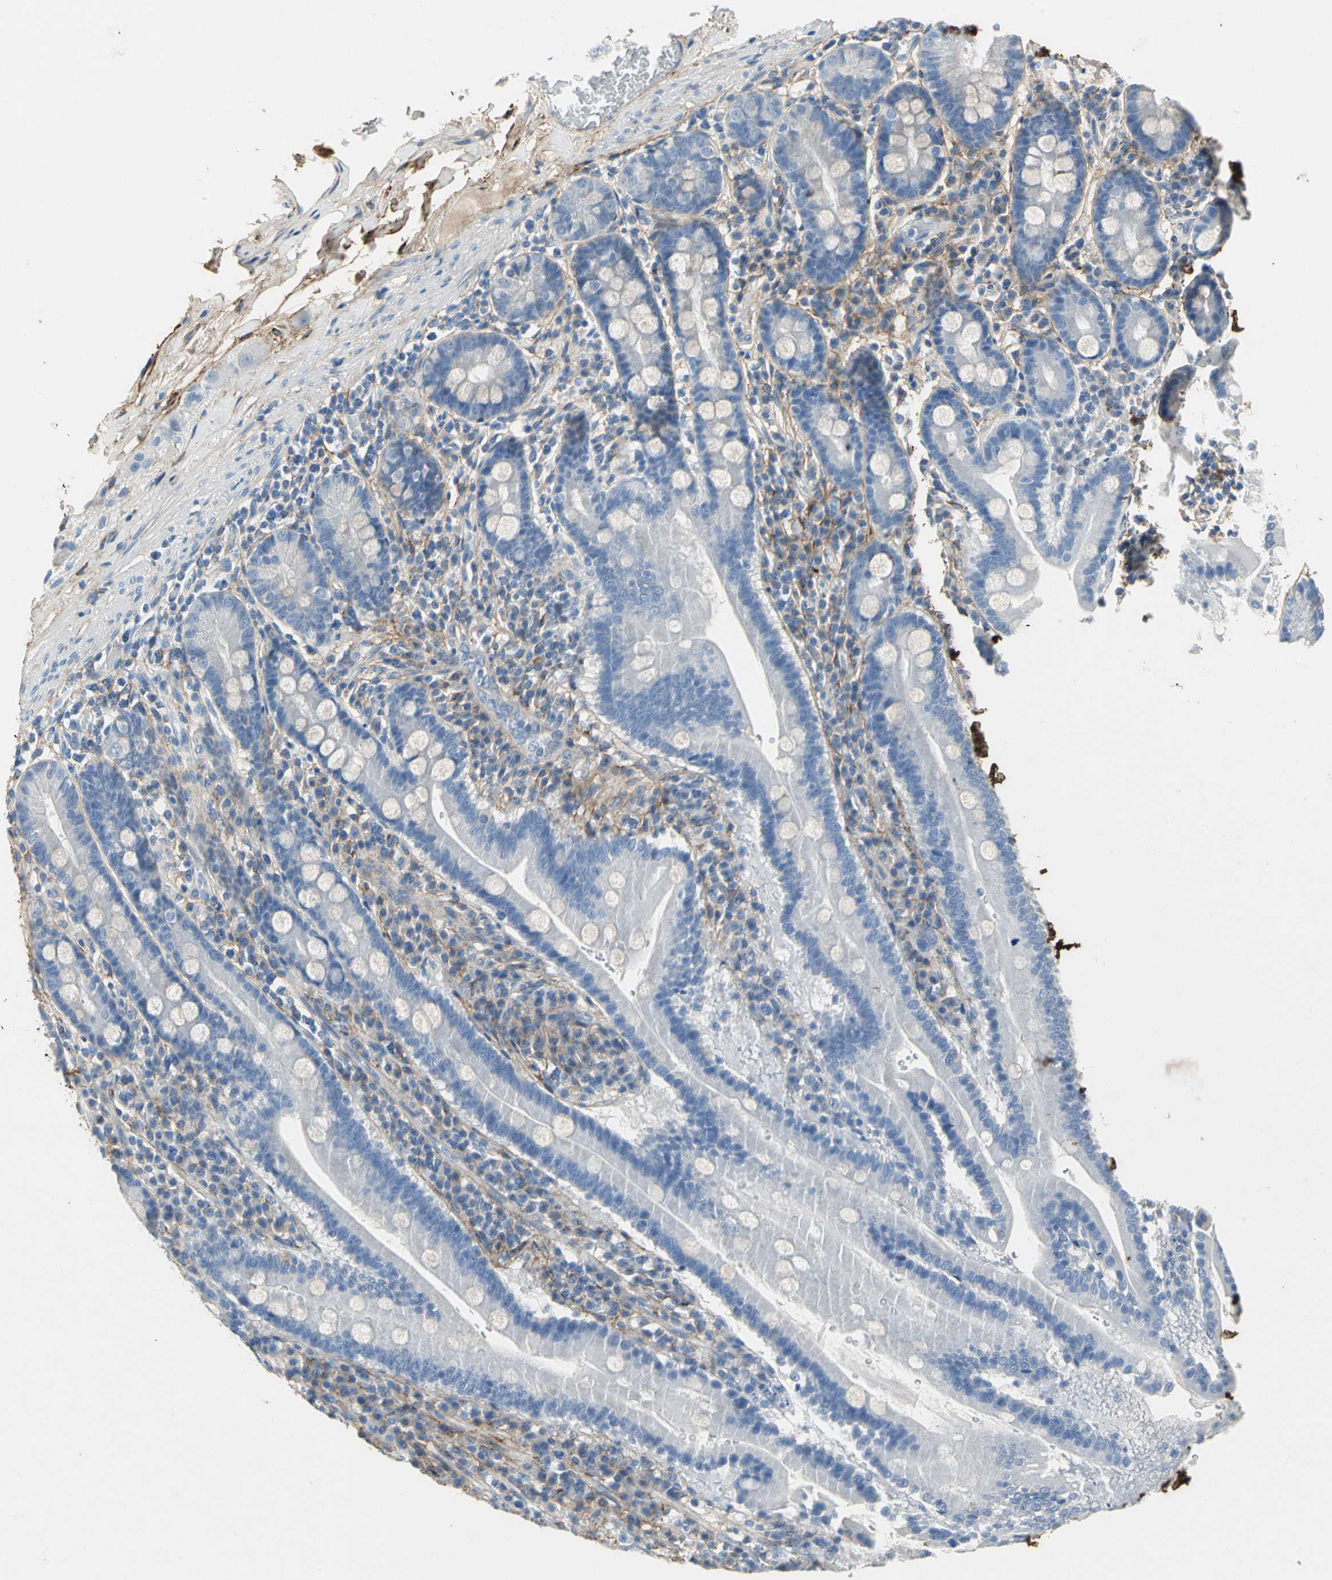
{"staining": {"intensity": "negative", "quantity": "none", "location": "none"}, "tissue": "duodenum", "cell_type": "Glandular cells", "image_type": "normal", "snomed": [{"axis": "morphology", "description": "Normal tissue, NOS"}, {"axis": "topography", "description": "Duodenum"}], "caption": "A high-resolution photomicrograph shows immunohistochemistry (IHC) staining of normal duodenum, which reveals no significant staining in glandular cells. (DAB immunohistochemistry with hematoxylin counter stain).", "gene": "EFNB3", "patient": {"sex": "male", "age": 50}}